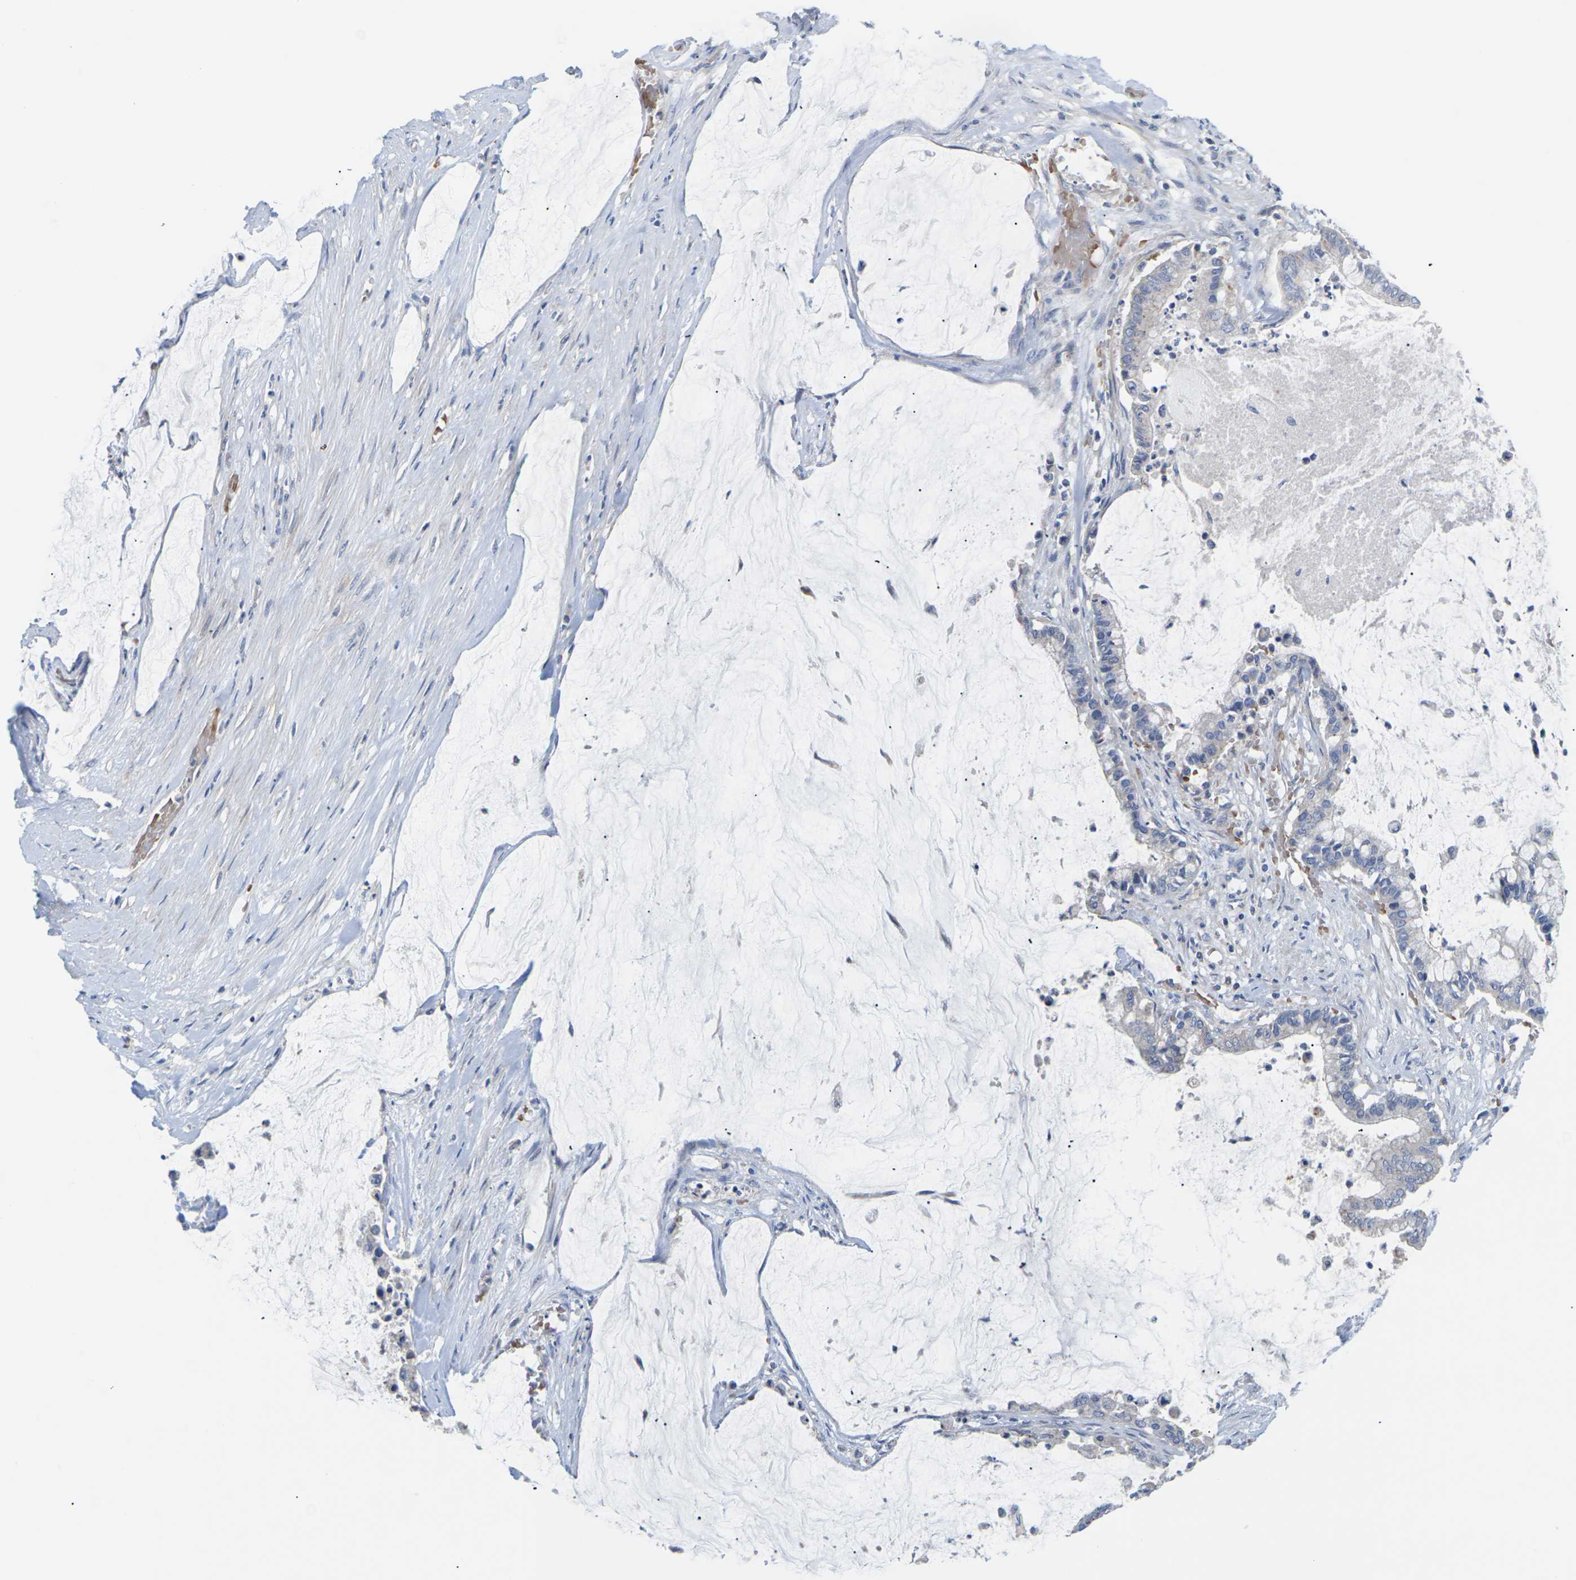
{"staining": {"intensity": "weak", "quantity": "<25%", "location": "cytoplasmic/membranous"}, "tissue": "pancreatic cancer", "cell_type": "Tumor cells", "image_type": "cancer", "snomed": [{"axis": "morphology", "description": "Adenocarcinoma, NOS"}, {"axis": "topography", "description": "Pancreas"}], "caption": "A photomicrograph of pancreatic cancer (adenocarcinoma) stained for a protein exhibits no brown staining in tumor cells.", "gene": "TMCO4", "patient": {"sex": "male", "age": 41}}